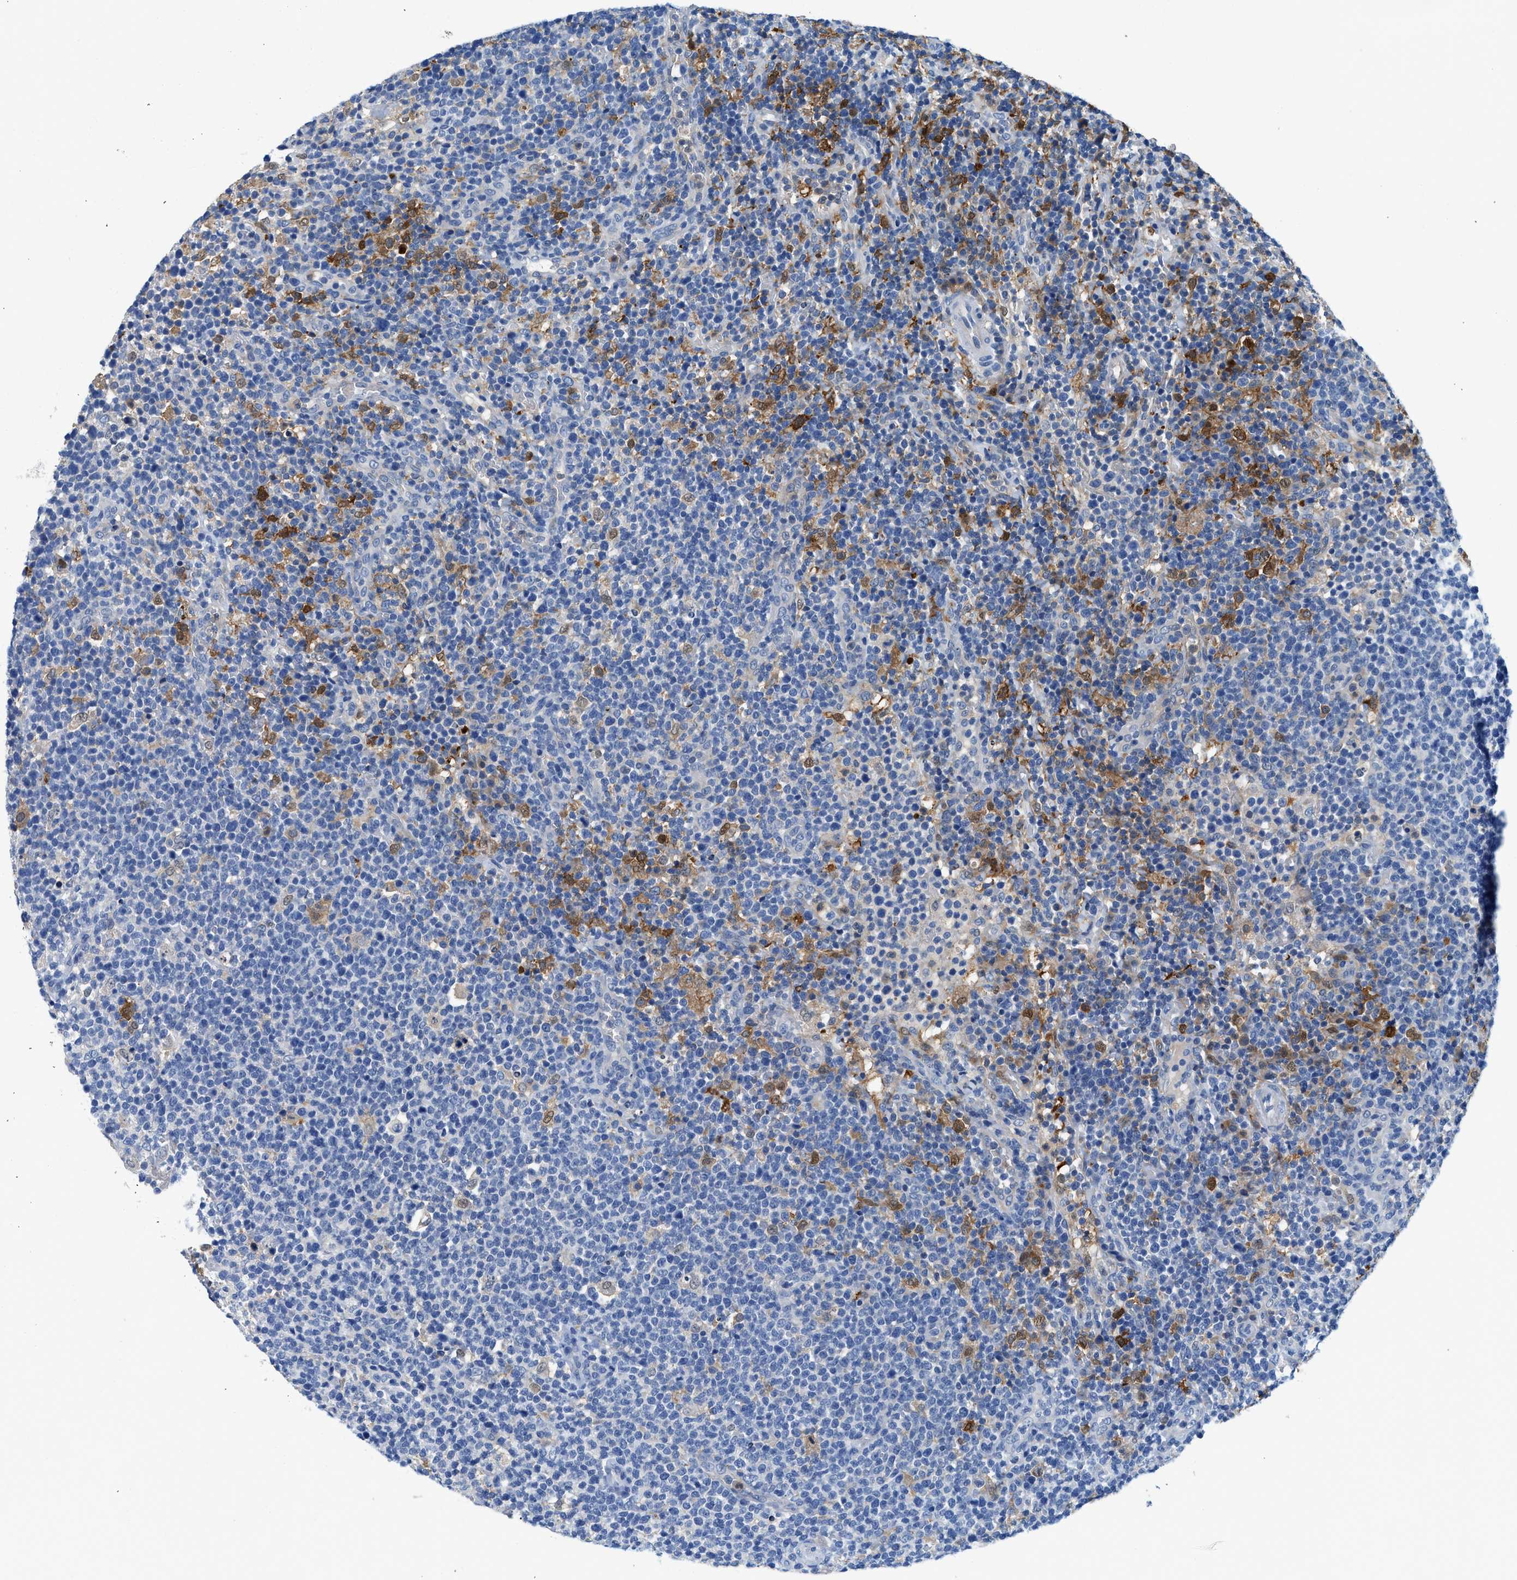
{"staining": {"intensity": "moderate", "quantity": "<25%", "location": "cytoplasmic/membranous"}, "tissue": "lymphoma", "cell_type": "Tumor cells", "image_type": "cancer", "snomed": [{"axis": "morphology", "description": "Malignant lymphoma, non-Hodgkin's type, High grade"}, {"axis": "topography", "description": "Lymph node"}], "caption": "This image shows immunohistochemistry staining of human malignant lymphoma, non-Hodgkin's type (high-grade), with low moderate cytoplasmic/membranous expression in about <25% of tumor cells.", "gene": "FADS6", "patient": {"sex": "male", "age": 61}}